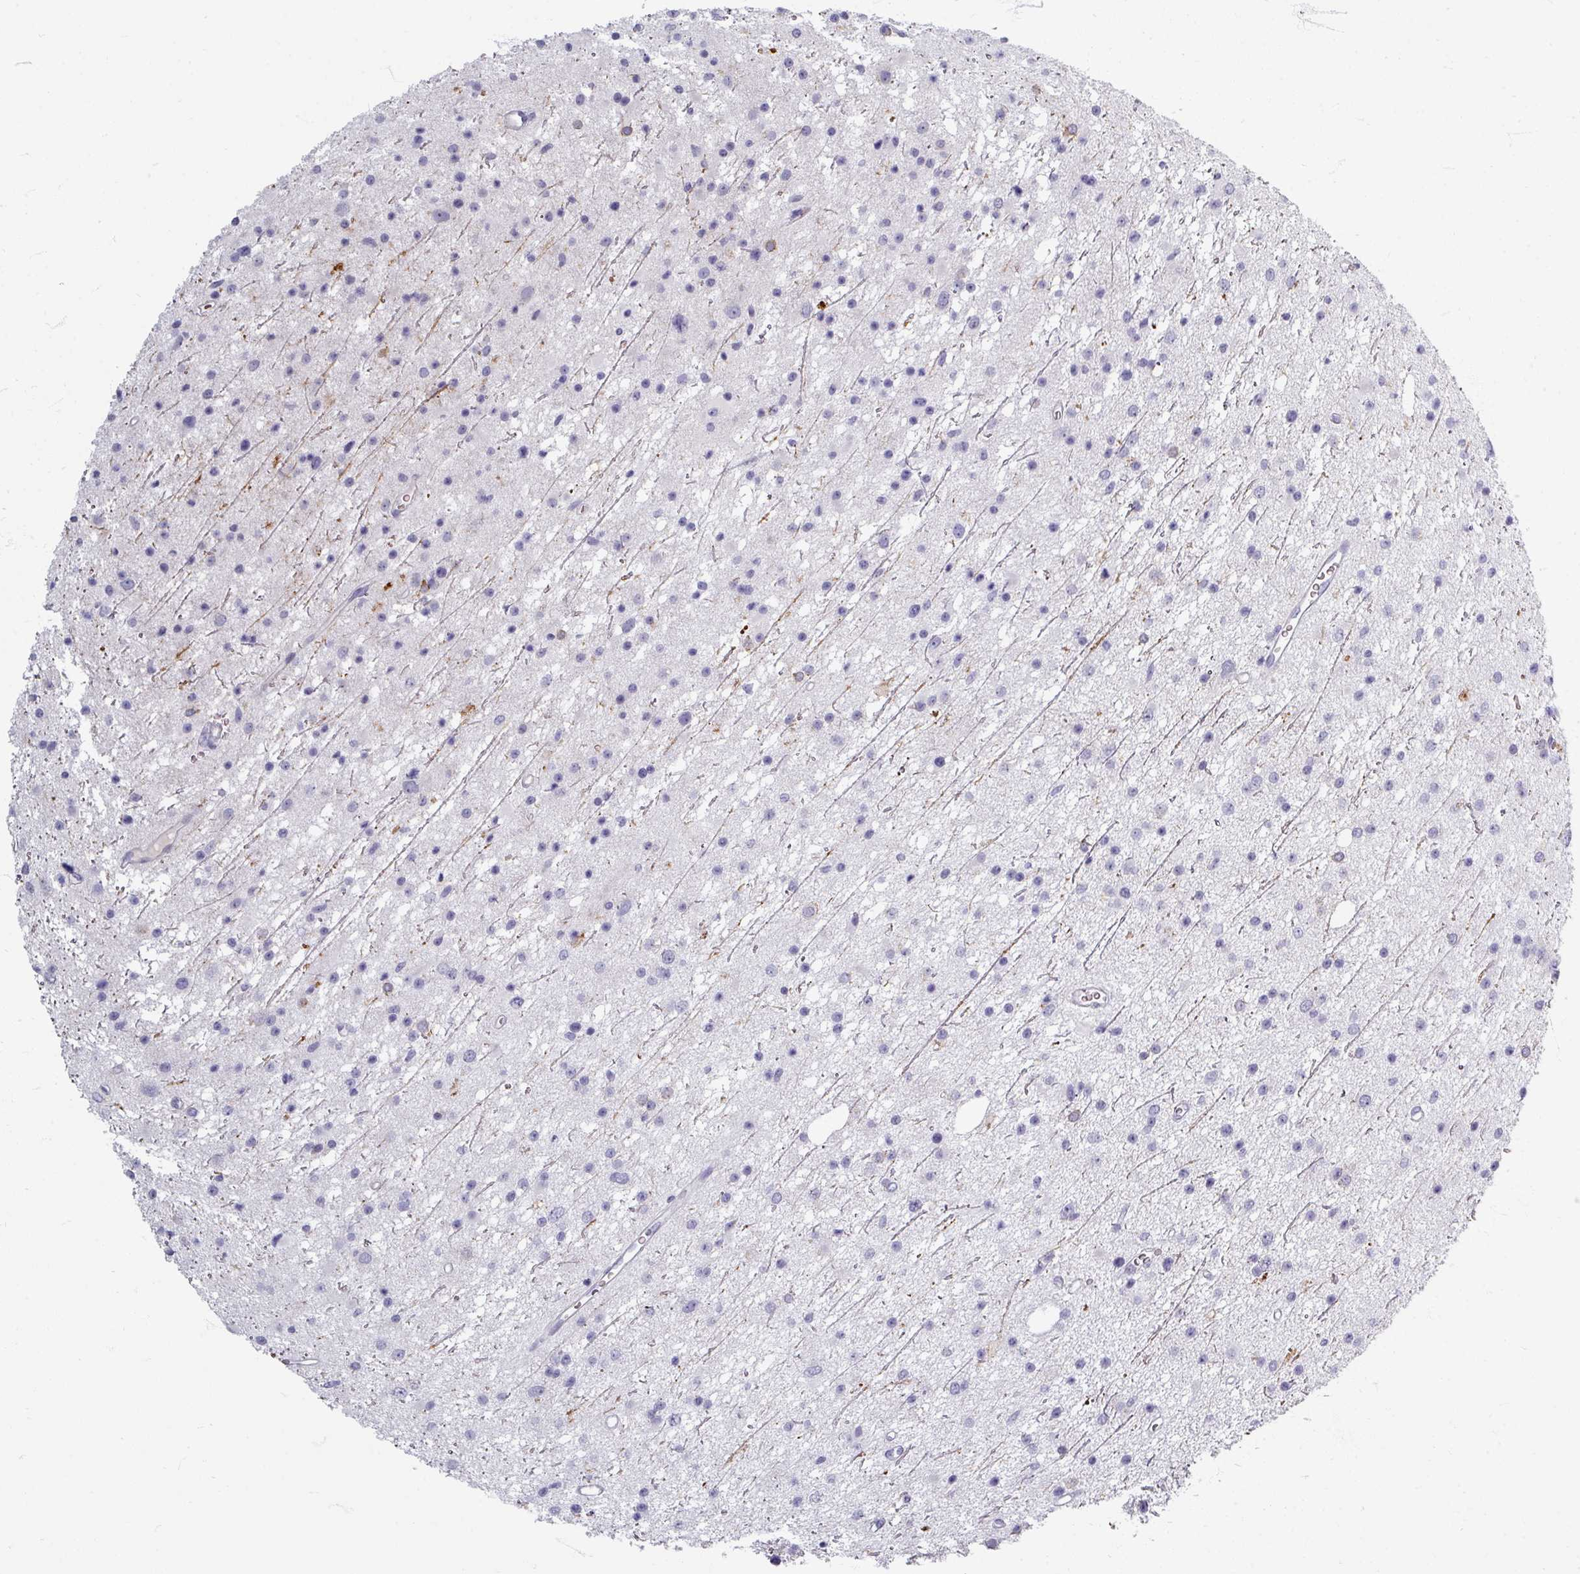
{"staining": {"intensity": "negative", "quantity": "none", "location": "none"}, "tissue": "glioma", "cell_type": "Tumor cells", "image_type": "cancer", "snomed": [{"axis": "morphology", "description": "Glioma, malignant, Low grade"}, {"axis": "topography", "description": "Cerebral cortex"}], "caption": "Immunohistochemistry of glioma reveals no positivity in tumor cells.", "gene": "ZNF878", "patient": {"sex": "female", "age": 39}}